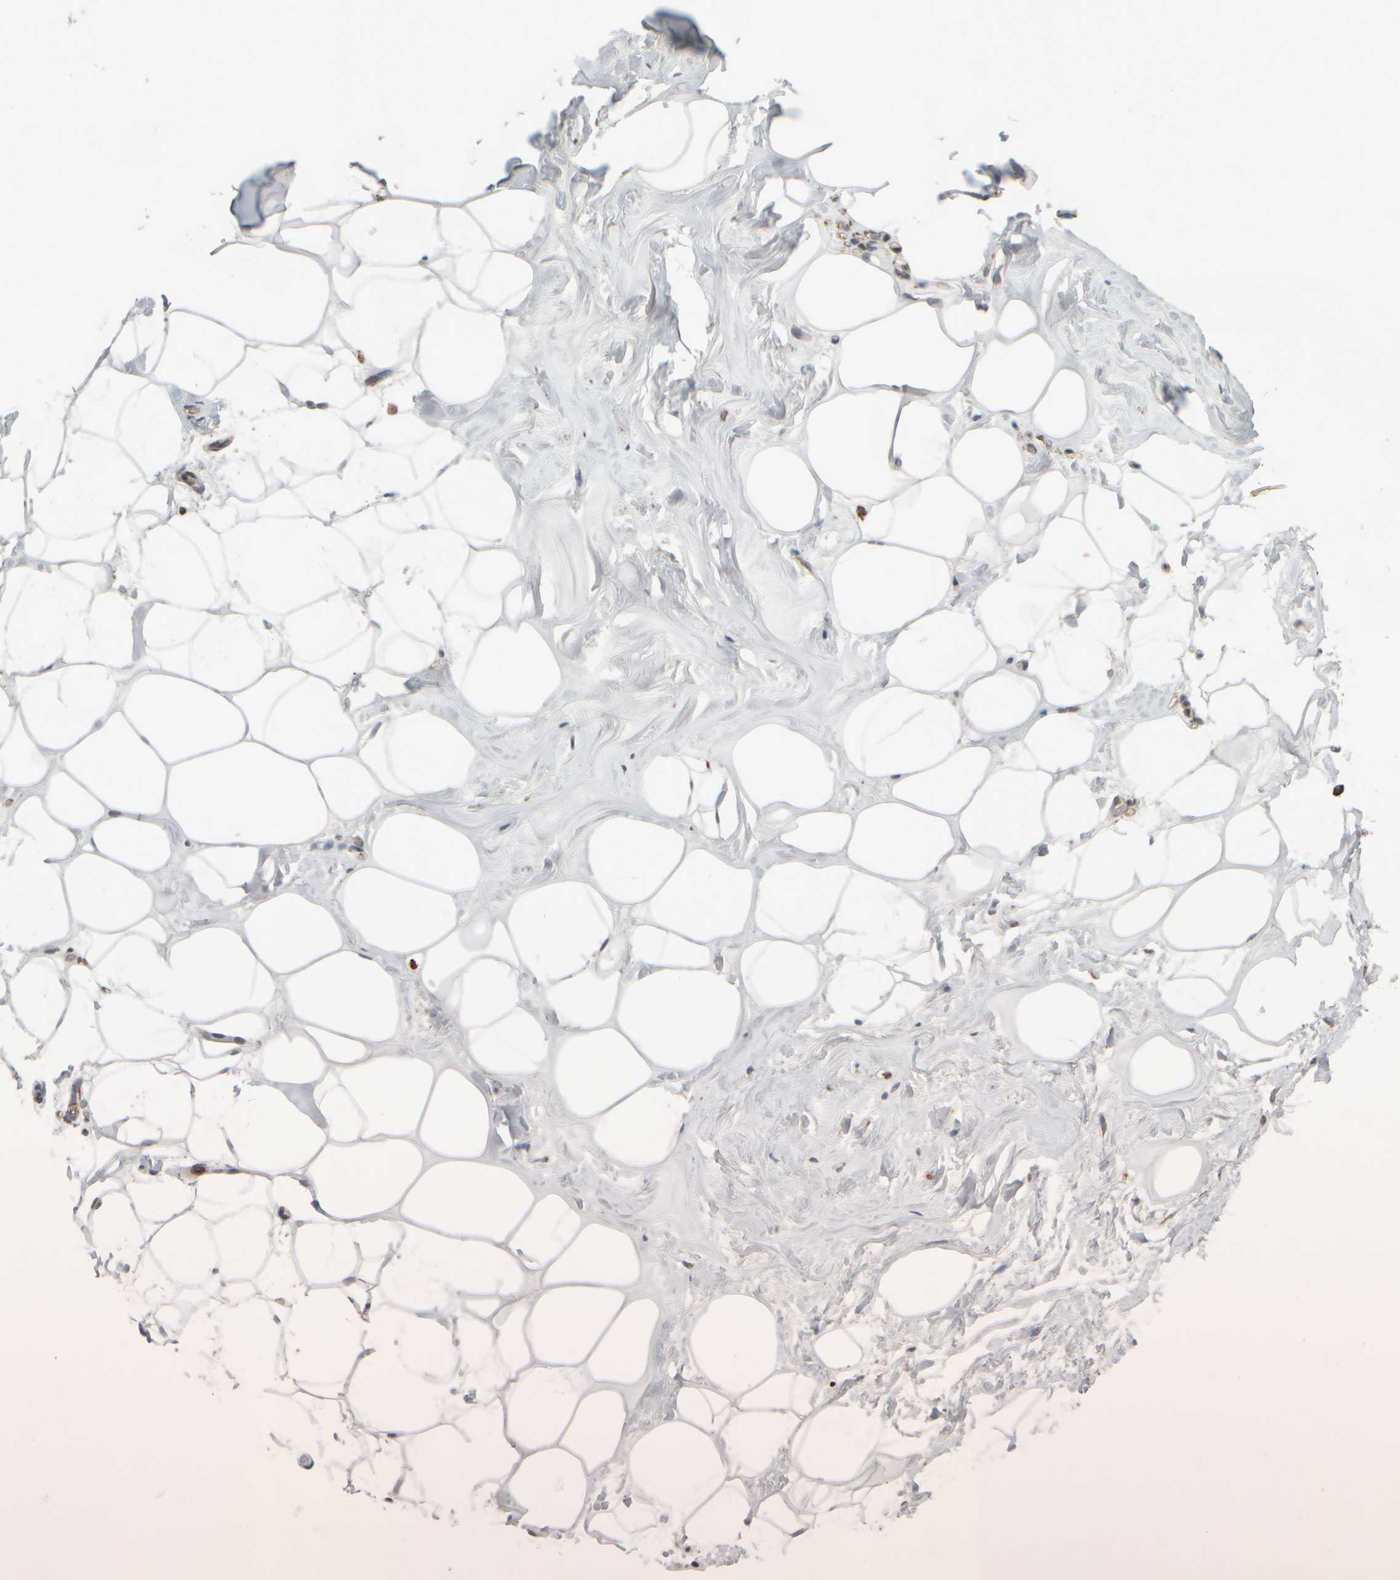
{"staining": {"intensity": "negative", "quantity": "none", "location": "none"}, "tissue": "adipose tissue", "cell_type": "Adipocytes", "image_type": "normal", "snomed": [{"axis": "morphology", "description": "Normal tissue, NOS"}, {"axis": "morphology", "description": "Fibrosis, NOS"}, {"axis": "topography", "description": "Breast"}, {"axis": "topography", "description": "Adipose tissue"}], "caption": "This is an IHC image of benign adipose tissue. There is no positivity in adipocytes.", "gene": "EIF2B3", "patient": {"sex": "female", "age": 39}}